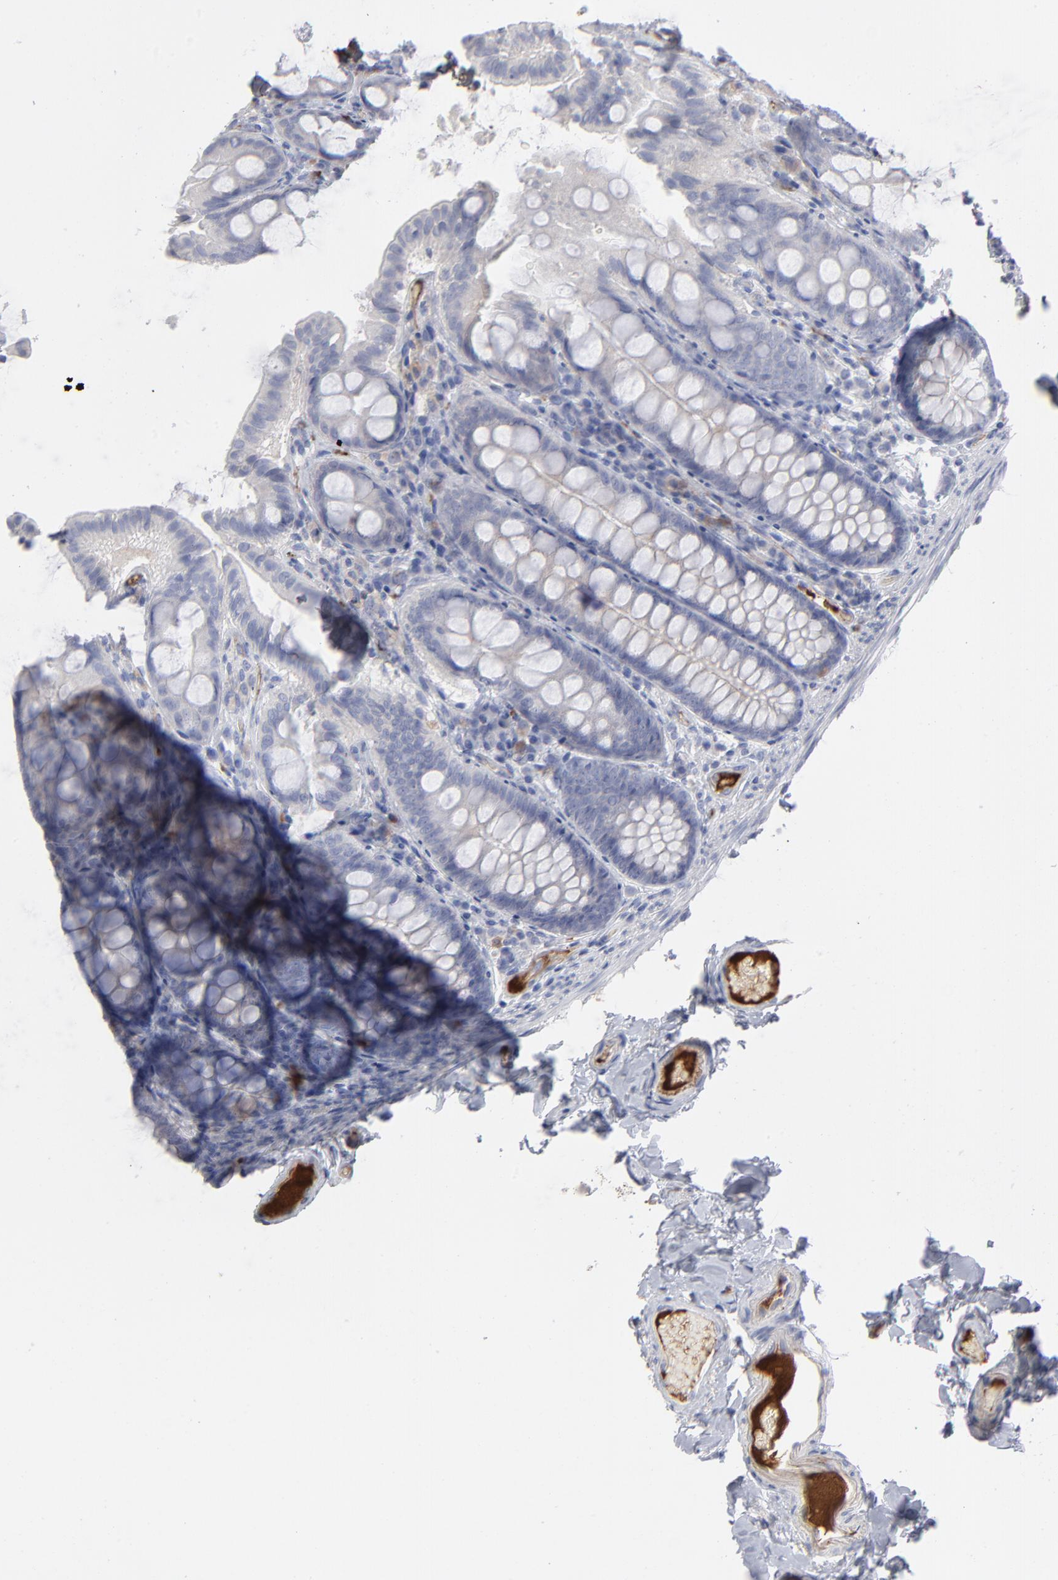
{"staining": {"intensity": "weak", "quantity": "25%-75%", "location": "cytoplasmic/membranous"}, "tissue": "colon", "cell_type": "Glandular cells", "image_type": "normal", "snomed": [{"axis": "morphology", "description": "Normal tissue, NOS"}, {"axis": "topography", "description": "Colon"}], "caption": "Protein staining by immunohistochemistry exhibits weak cytoplasmic/membranous expression in about 25%-75% of glandular cells in unremarkable colon. (brown staining indicates protein expression, while blue staining denotes nuclei).", "gene": "CCR3", "patient": {"sex": "female", "age": 61}}